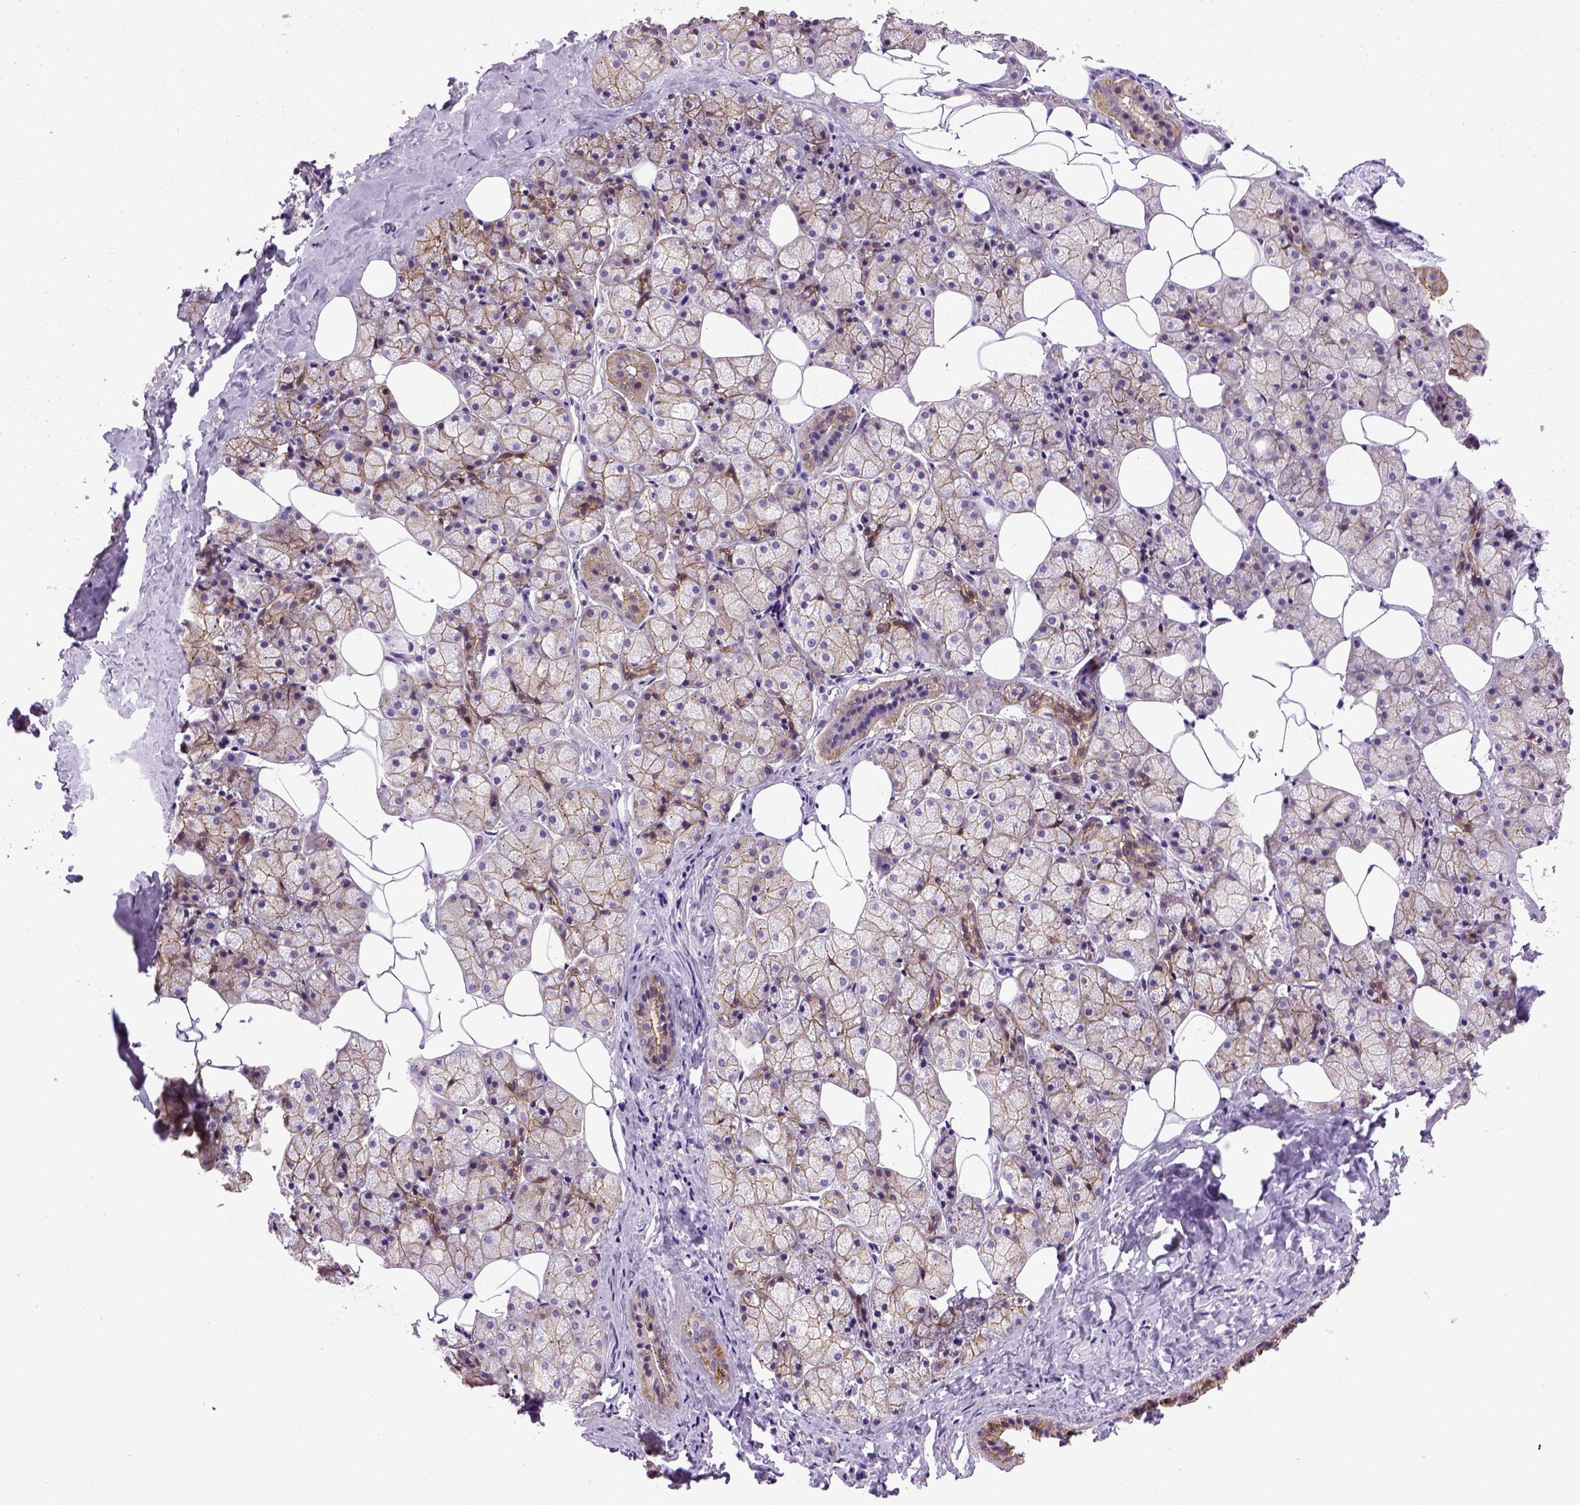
{"staining": {"intensity": "moderate", "quantity": ">75%", "location": "cytoplasmic/membranous"}, "tissue": "salivary gland", "cell_type": "Glandular cells", "image_type": "normal", "snomed": [{"axis": "morphology", "description": "Normal tissue, NOS"}, {"axis": "topography", "description": "Salivary gland"}], "caption": "Immunohistochemistry (IHC) micrograph of benign salivary gland stained for a protein (brown), which reveals medium levels of moderate cytoplasmic/membranous staining in approximately >75% of glandular cells.", "gene": "CDH1", "patient": {"sex": "male", "age": 38}}